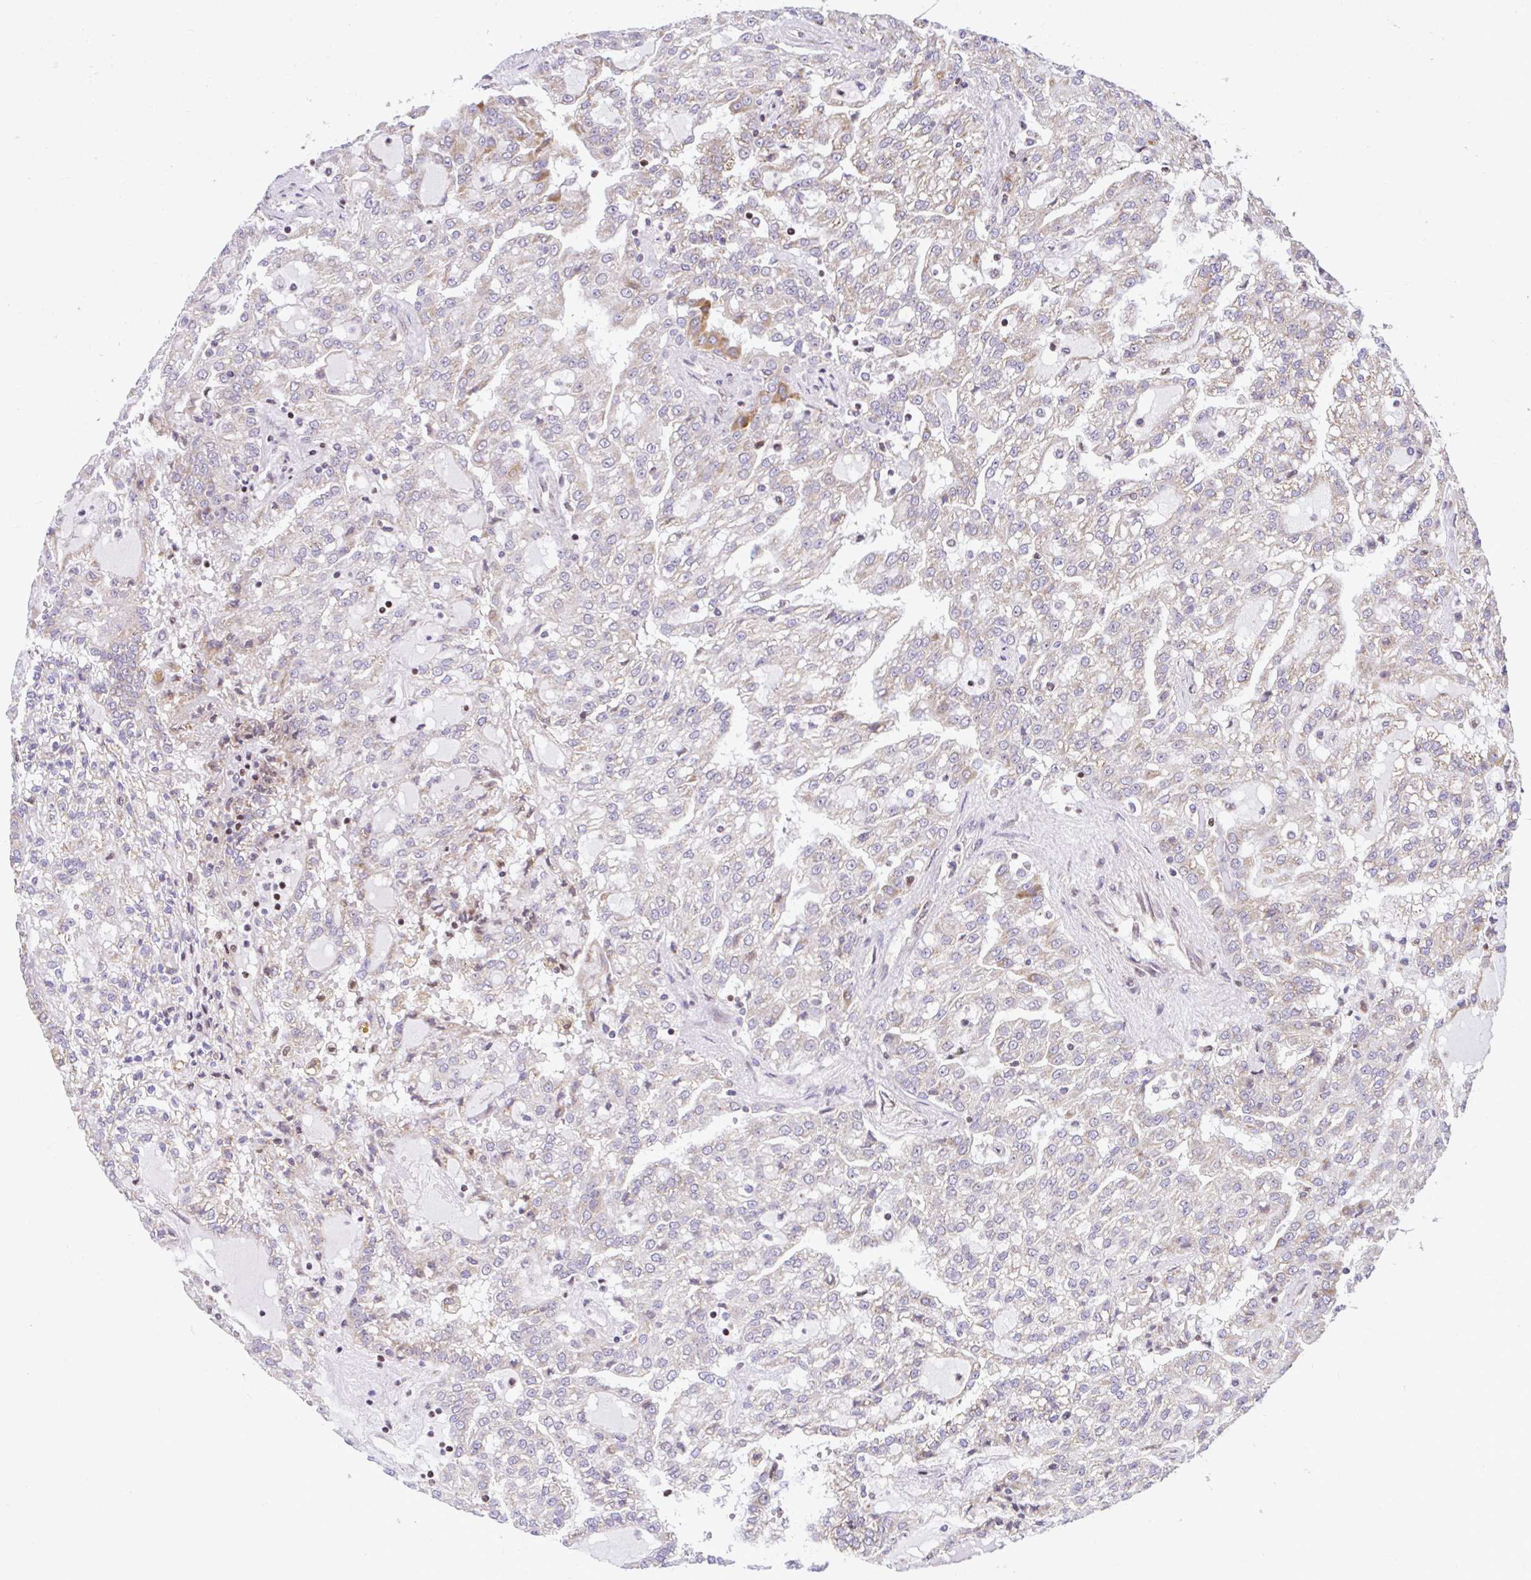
{"staining": {"intensity": "moderate", "quantity": "<25%", "location": "cytoplasmic/membranous"}, "tissue": "renal cancer", "cell_type": "Tumor cells", "image_type": "cancer", "snomed": [{"axis": "morphology", "description": "Adenocarcinoma, NOS"}, {"axis": "topography", "description": "Kidney"}], "caption": "A high-resolution histopathology image shows IHC staining of renal adenocarcinoma, which exhibits moderate cytoplasmic/membranous positivity in approximately <25% of tumor cells.", "gene": "FIGNL1", "patient": {"sex": "male", "age": 63}}